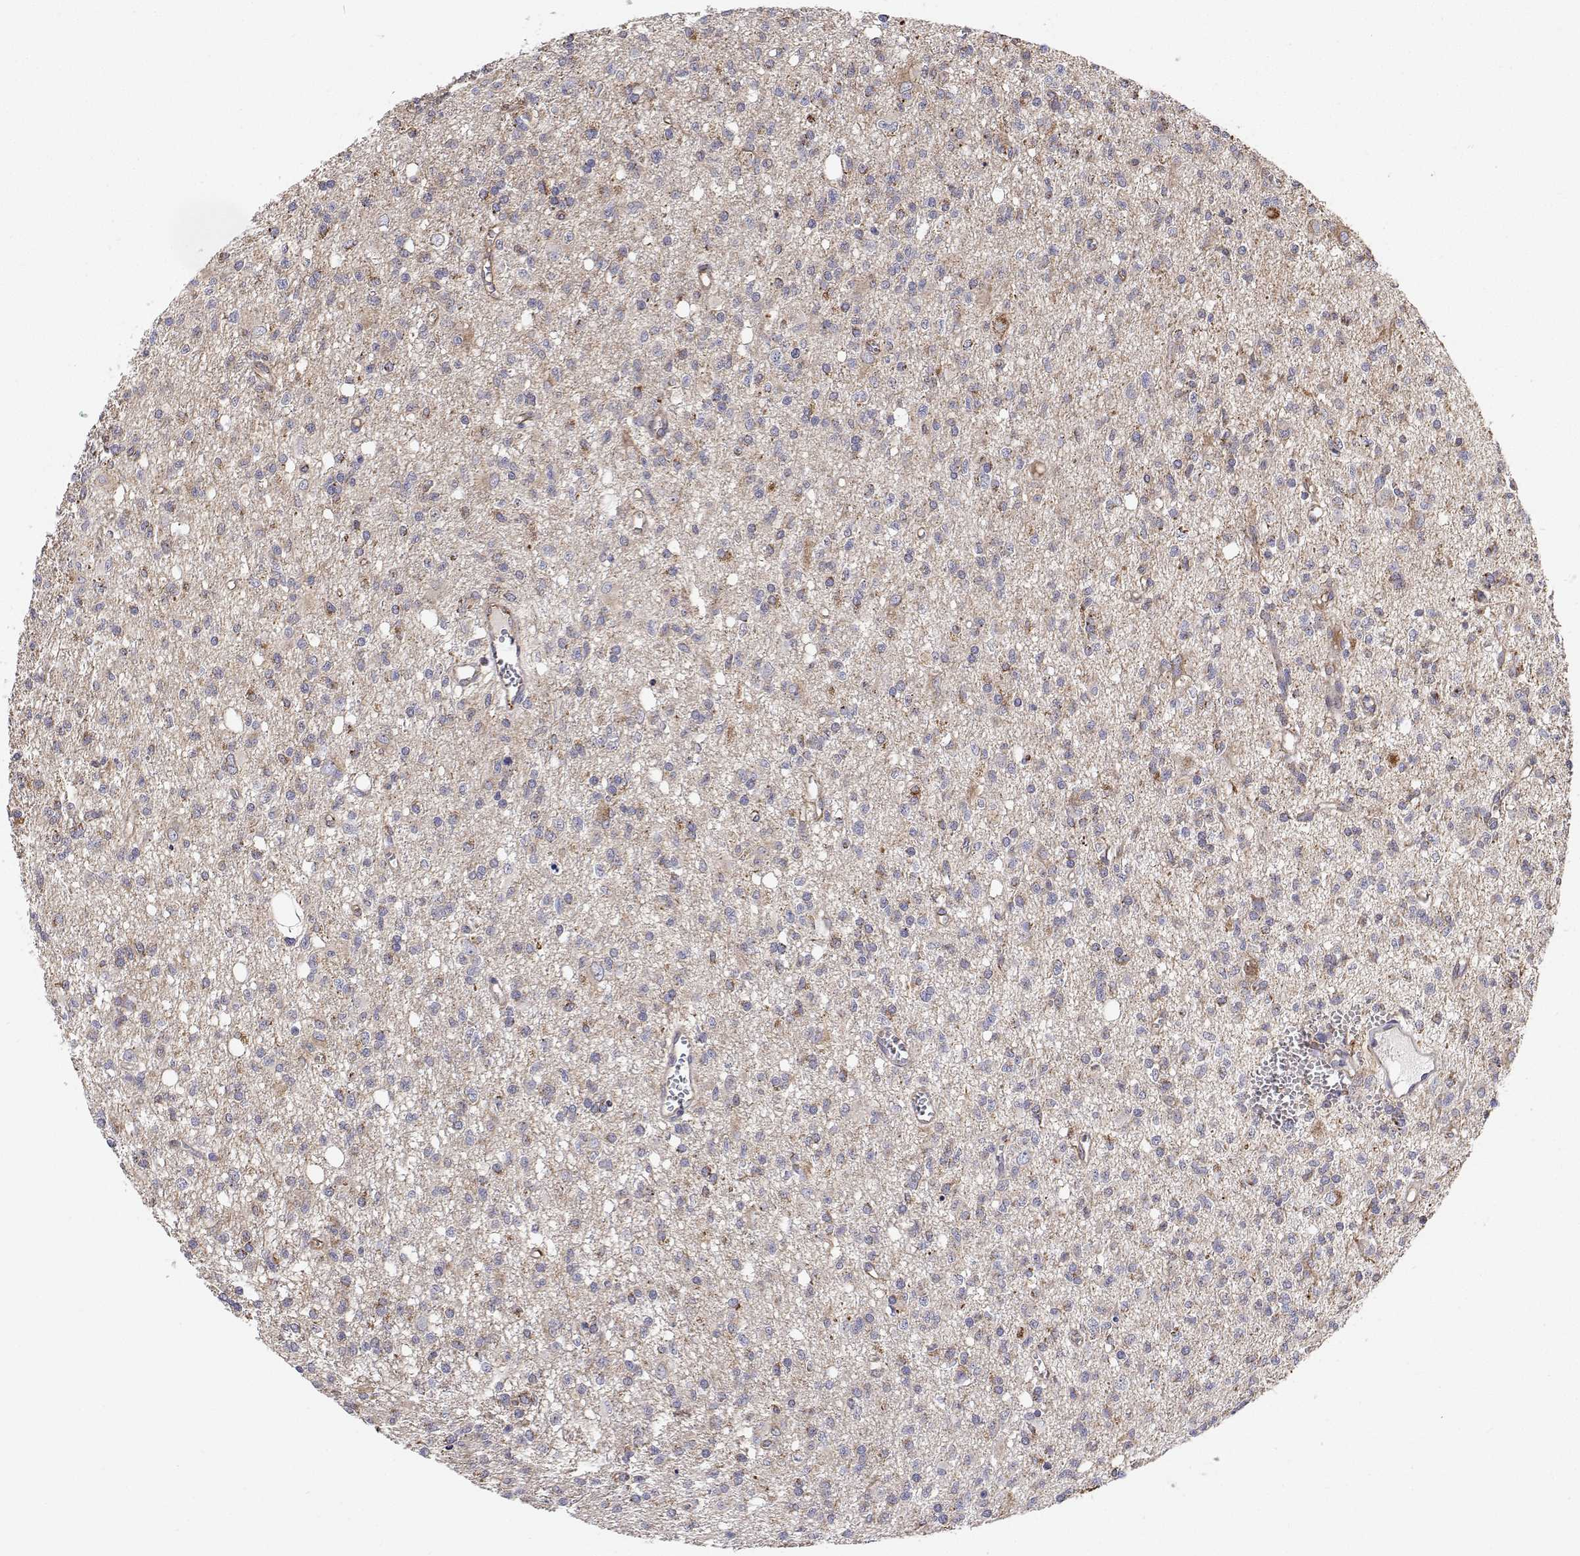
{"staining": {"intensity": "weak", "quantity": "<25%", "location": "cytoplasmic/membranous"}, "tissue": "glioma", "cell_type": "Tumor cells", "image_type": "cancer", "snomed": [{"axis": "morphology", "description": "Glioma, malignant, Low grade"}, {"axis": "topography", "description": "Brain"}], "caption": "Tumor cells show no significant staining in low-grade glioma (malignant).", "gene": "SPICE1", "patient": {"sex": "male", "age": 64}}